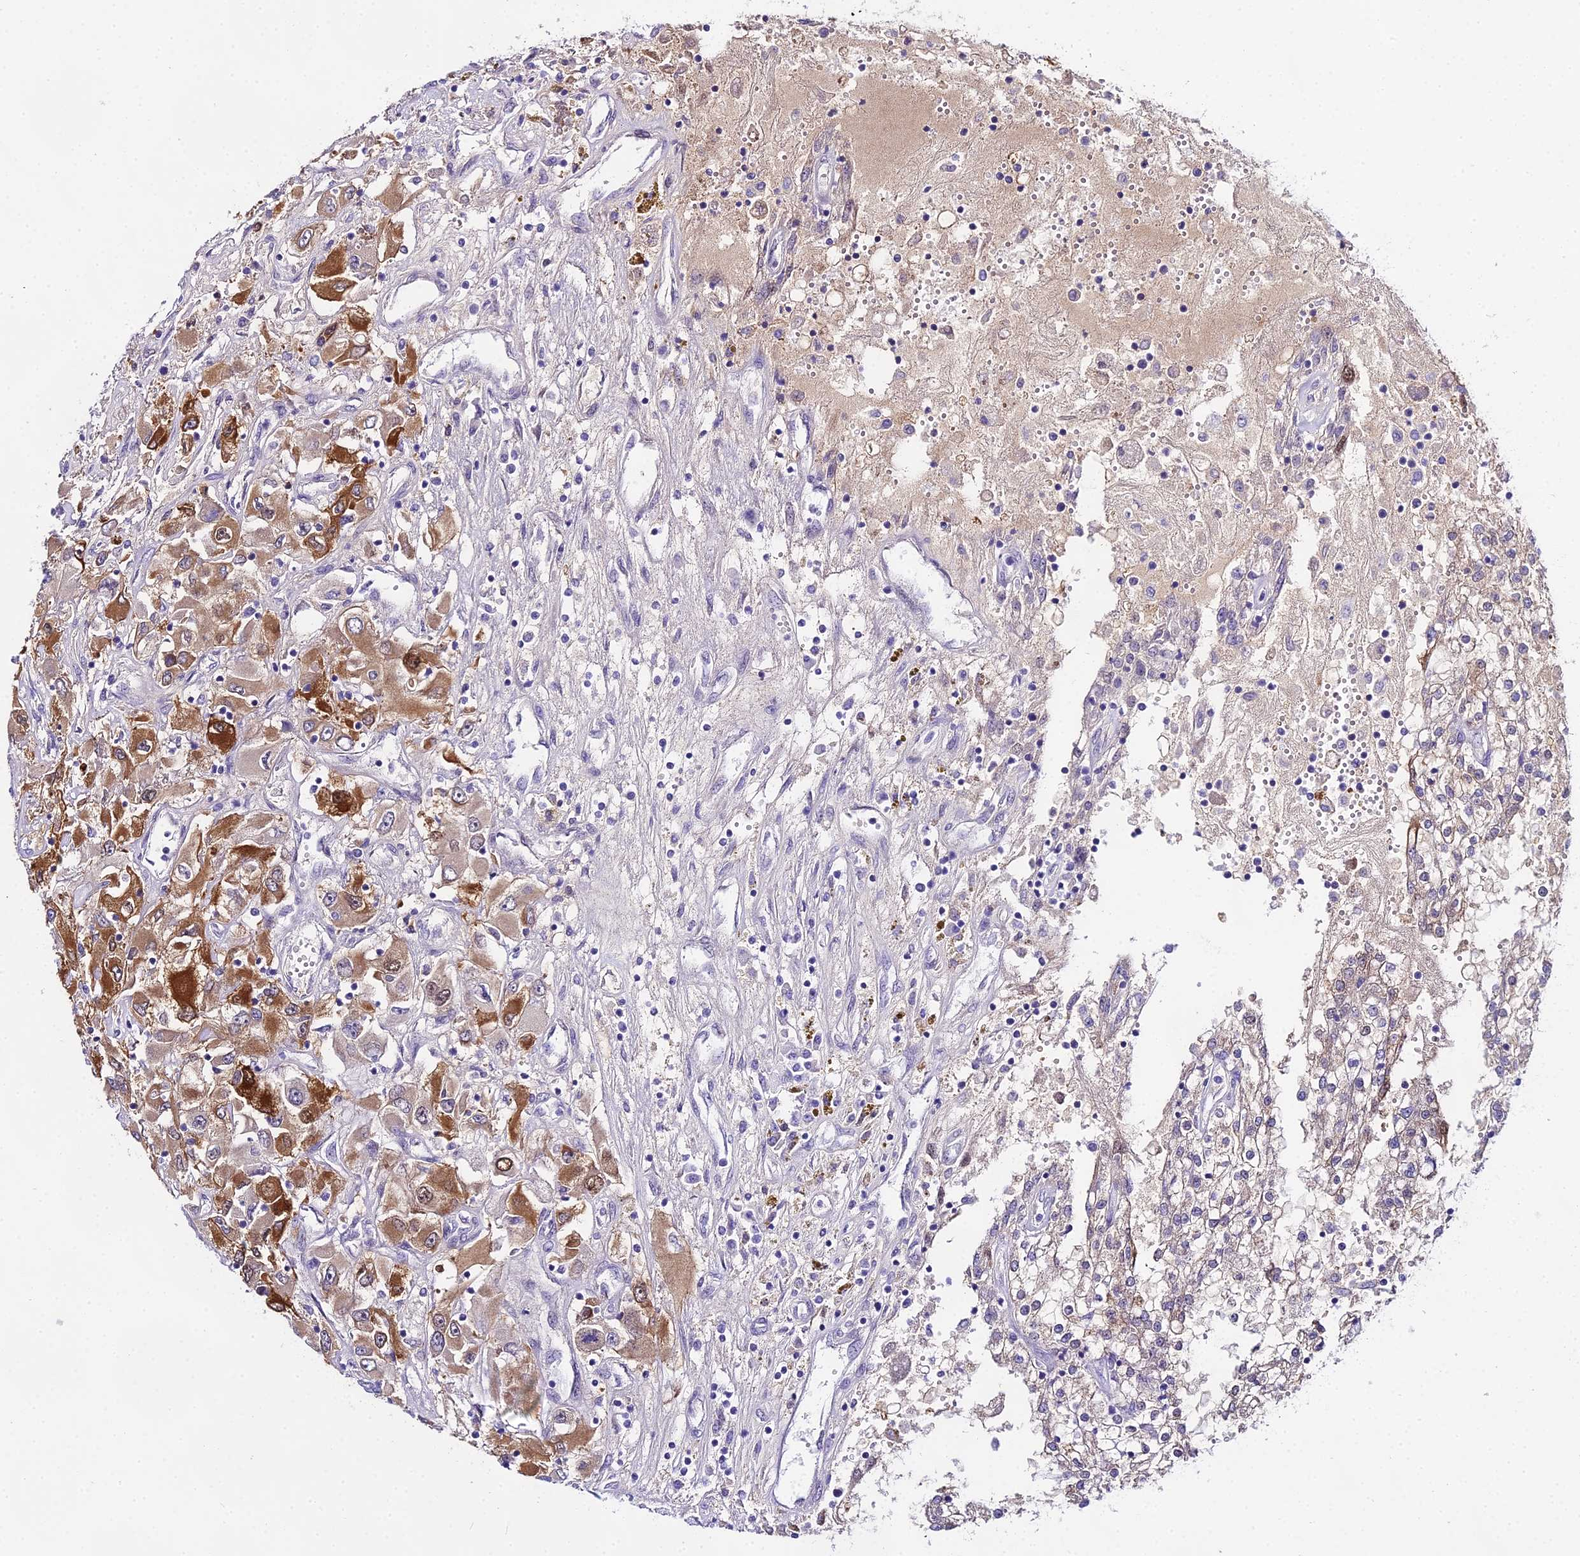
{"staining": {"intensity": "moderate", "quantity": "25%-75%", "location": "cytoplasmic/membranous,nuclear"}, "tissue": "renal cancer", "cell_type": "Tumor cells", "image_type": "cancer", "snomed": [{"axis": "morphology", "description": "Adenocarcinoma, NOS"}, {"axis": "topography", "description": "Kidney"}], "caption": "Renal cancer tissue displays moderate cytoplasmic/membranous and nuclear expression in approximately 25%-75% of tumor cells", "gene": "MAT2A", "patient": {"sex": "female", "age": 52}}